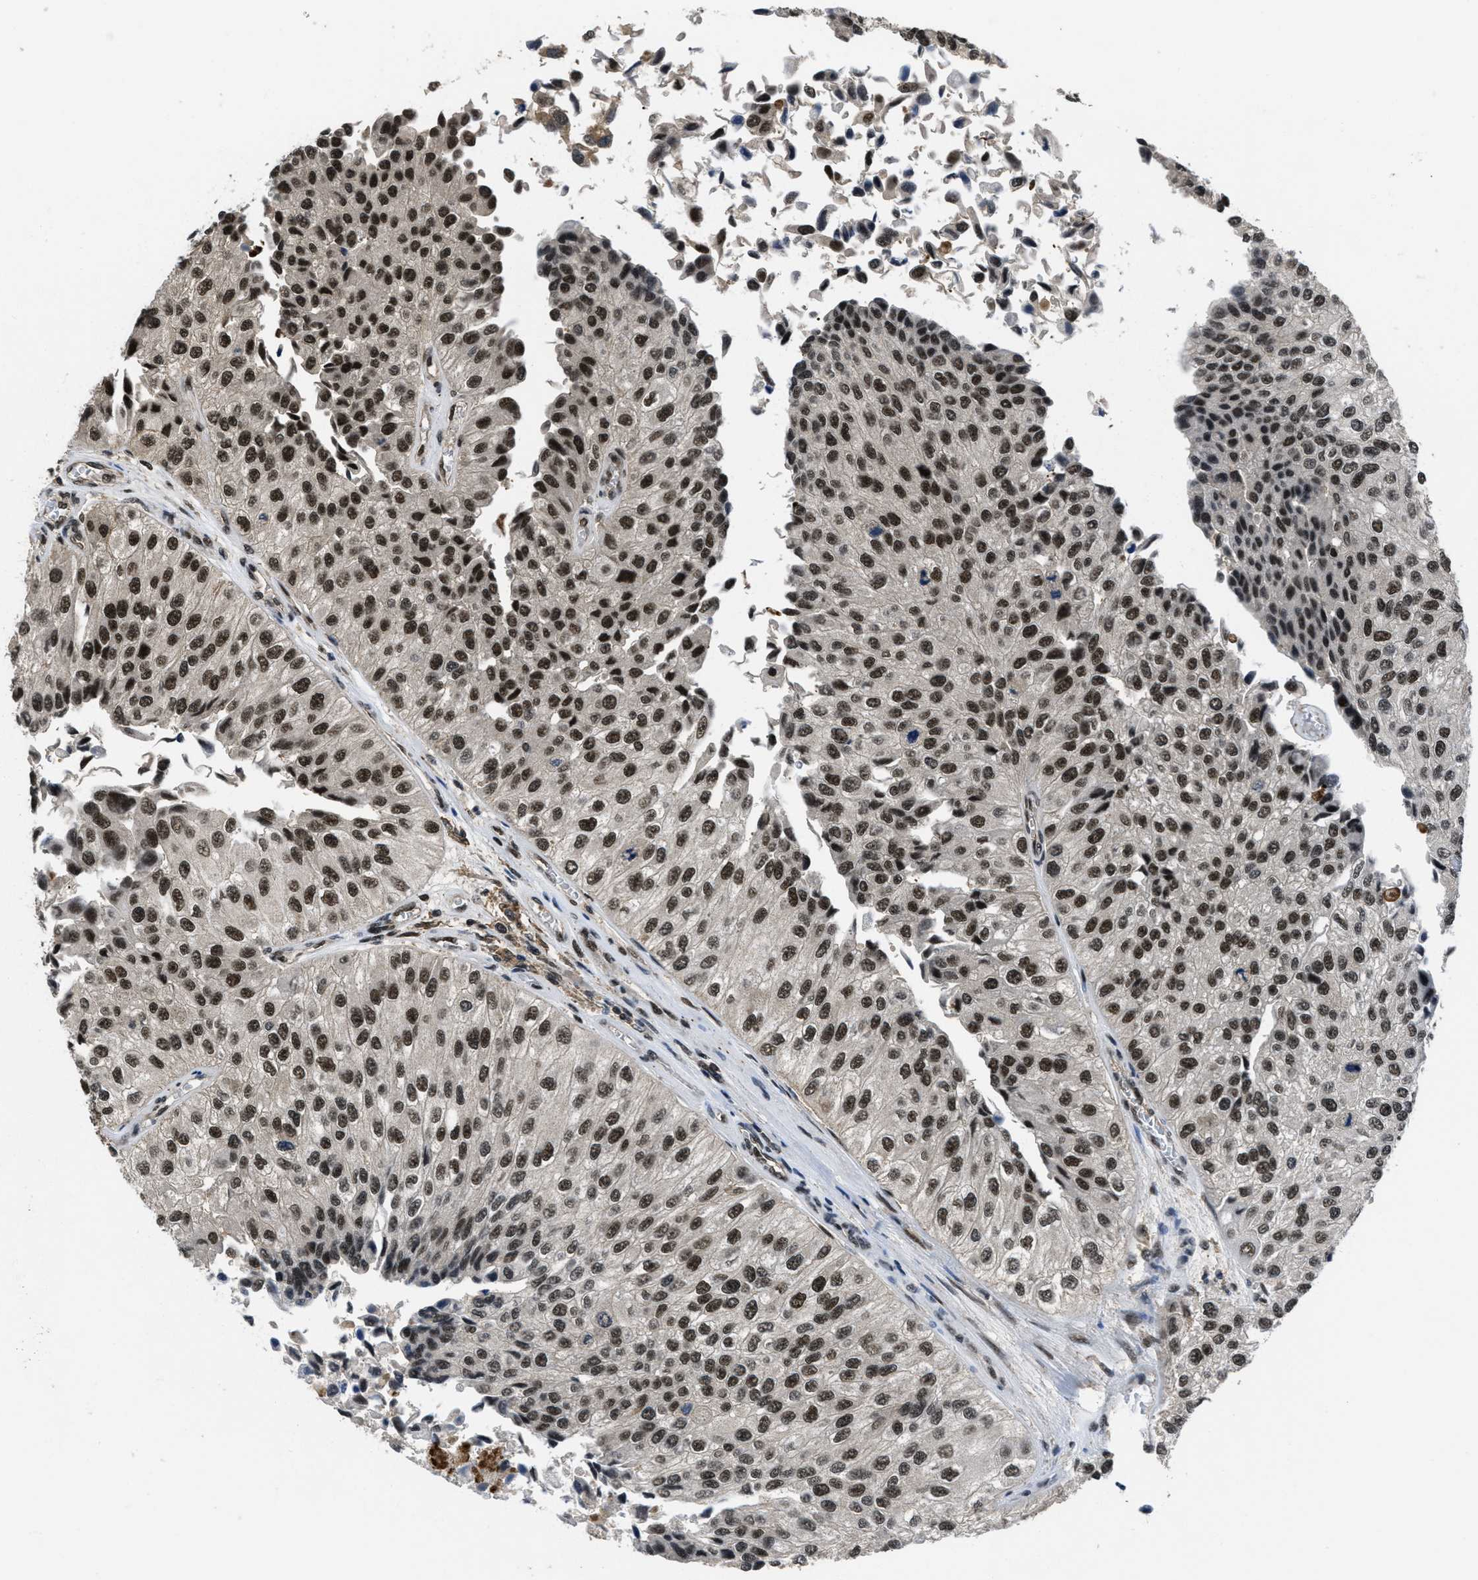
{"staining": {"intensity": "strong", "quantity": ">75%", "location": "nuclear"}, "tissue": "urothelial cancer", "cell_type": "Tumor cells", "image_type": "cancer", "snomed": [{"axis": "morphology", "description": "Urothelial carcinoma, High grade"}, {"axis": "topography", "description": "Kidney"}, {"axis": "topography", "description": "Urinary bladder"}], "caption": "Approximately >75% of tumor cells in human urothelial cancer reveal strong nuclear protein expression as visualized by brown immunohistochemical staining.", "gene": "CUL4B", "patient": {"sex": "male", "age": 77}}